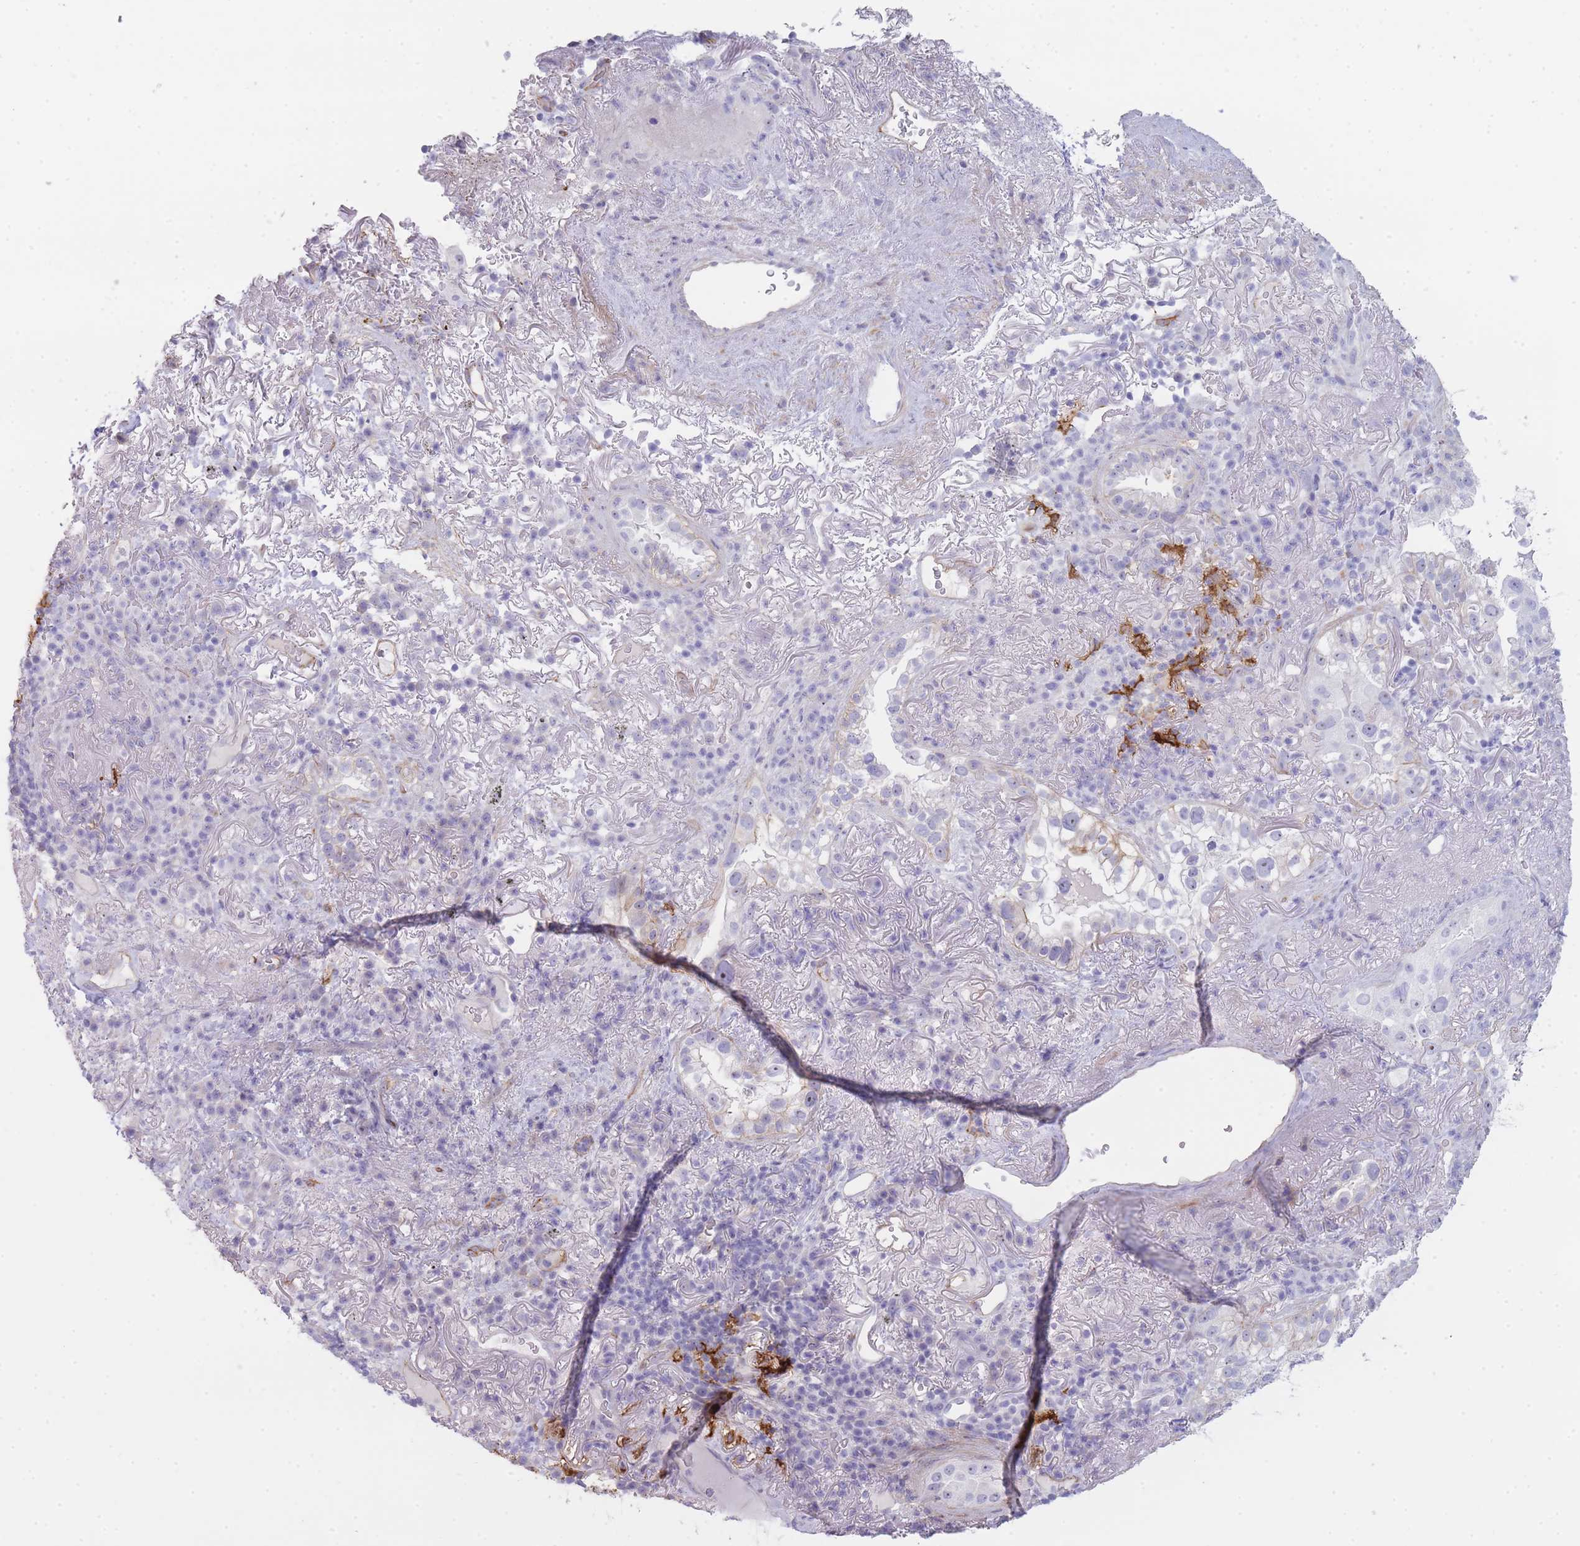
{"staining": {"intensity": "negative", "quantity": "none", "location": "none"}, "tissue": "lung cancer", "cell_type": "Tumor cells", "image_type": "cancer", "snomed": [{"axis": "morphology", "description": "Adenocarcinoma, NOS"}, {"axis": "topography", "description": "Lung"}], "caption": "IHC histopathology image of neoplastic tissue: human lung adenocarcinoma stained with DAB displays no significant protein staining in tumor cells.", "gene": "UTP14A", "patient": {"sex": "female", "age": 69}}